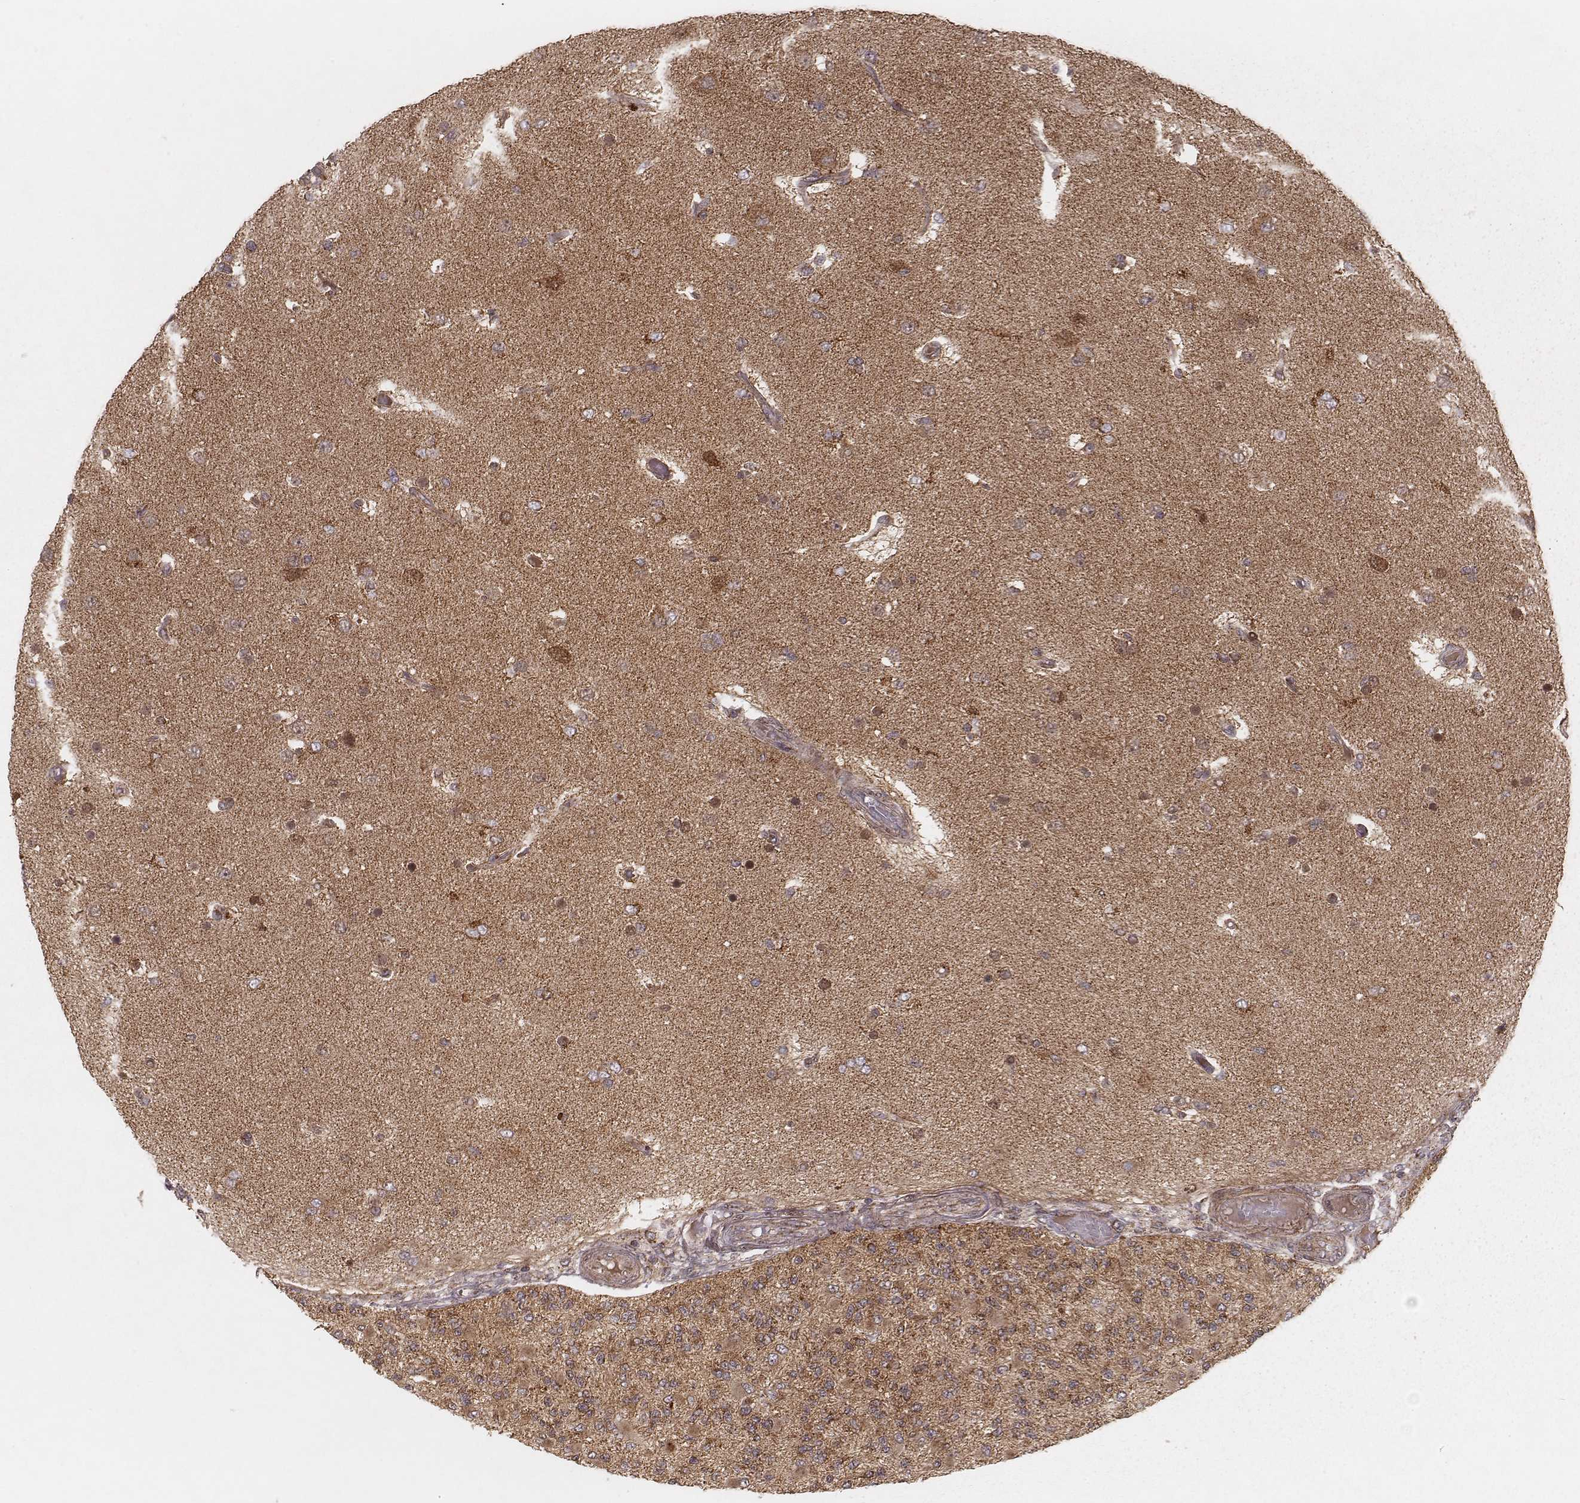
{"staining": {"intensity": "moderate", "quantity": ">75%", "location": "cytoplasmic/membranous"}, "tissue": "glioma", "cell_type": "Tumor cells", "image_type": "cancer", "snomed": [{"axis": "morphology", "description": "Glioma, malignant, High grade"}, {"axis": "topography", "description": "Brain"}], "caption": "Malignant glioma (high-grade) tissue displays moderate cytoplasmic/membranous positivity in about >75% of tumor cells, visualized by immunohistochemistry.", "gene": "NDUFA7", "patient": {"sex": "female", "age": 63}}